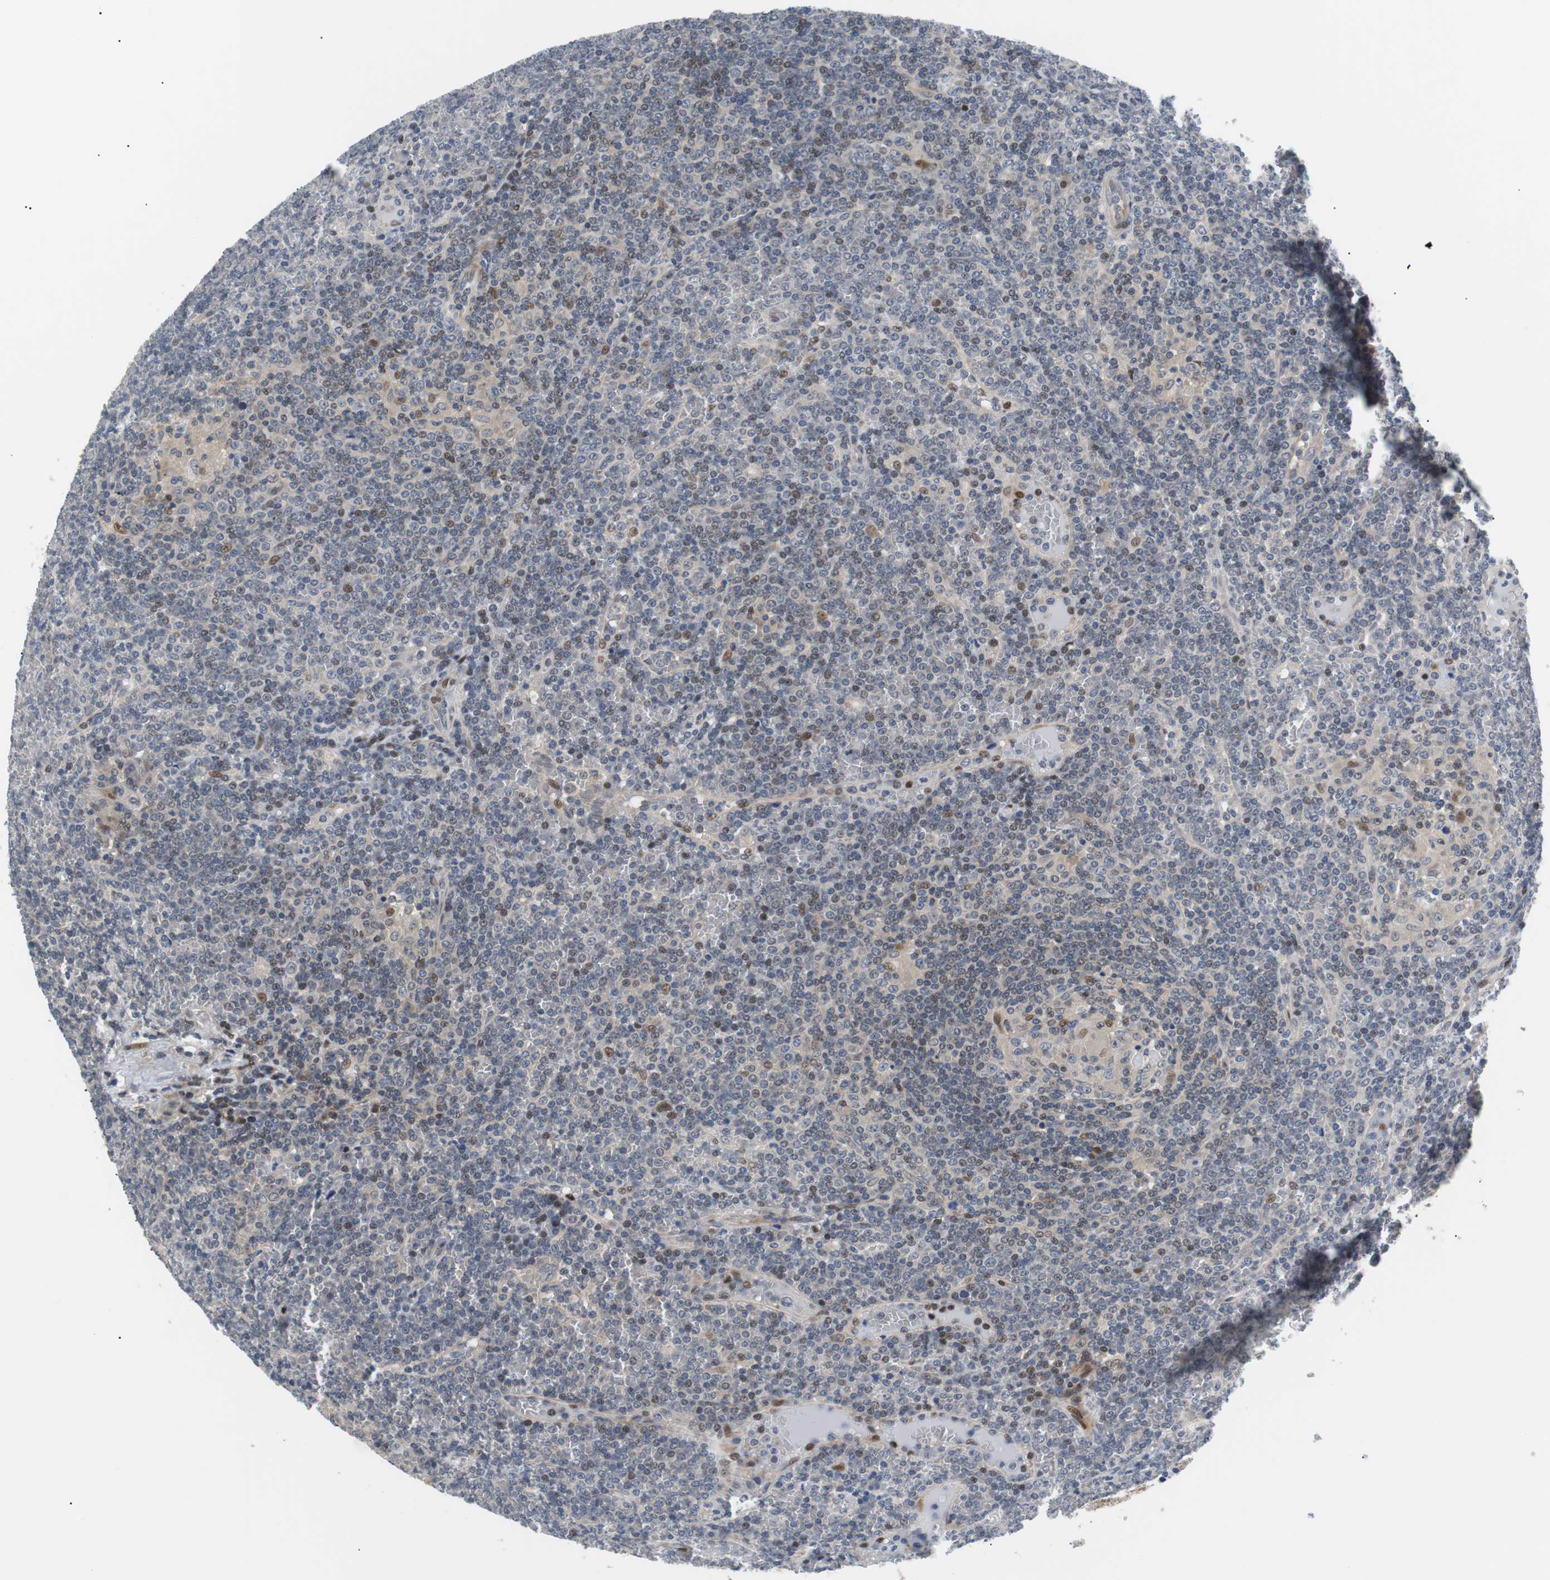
{"staining": {"intensity": "weak", "quantity": "25%-75%", "location": "nuclear"}, "tissue": "lymphoma", "cell_type": "Tumor cells", "image_type": "cancer", "snomed": [{"axis": "morphology", "description": "Malignant lymphoma, non-Hodgkin's type, Low grade"}, {"axis": "topography", "description": "Spleen"}], "caption": "This micrograph reveals low-grade malignant lymphoma, non-Hodgkin's type stained with IHC to label a protein in brown. The nuclear of tumor cells show weak positivity for the protein. Nuclei are counter-stained blue.", "gene": "MAP2K4", "patient": {"sex": "female", "age": 19}}